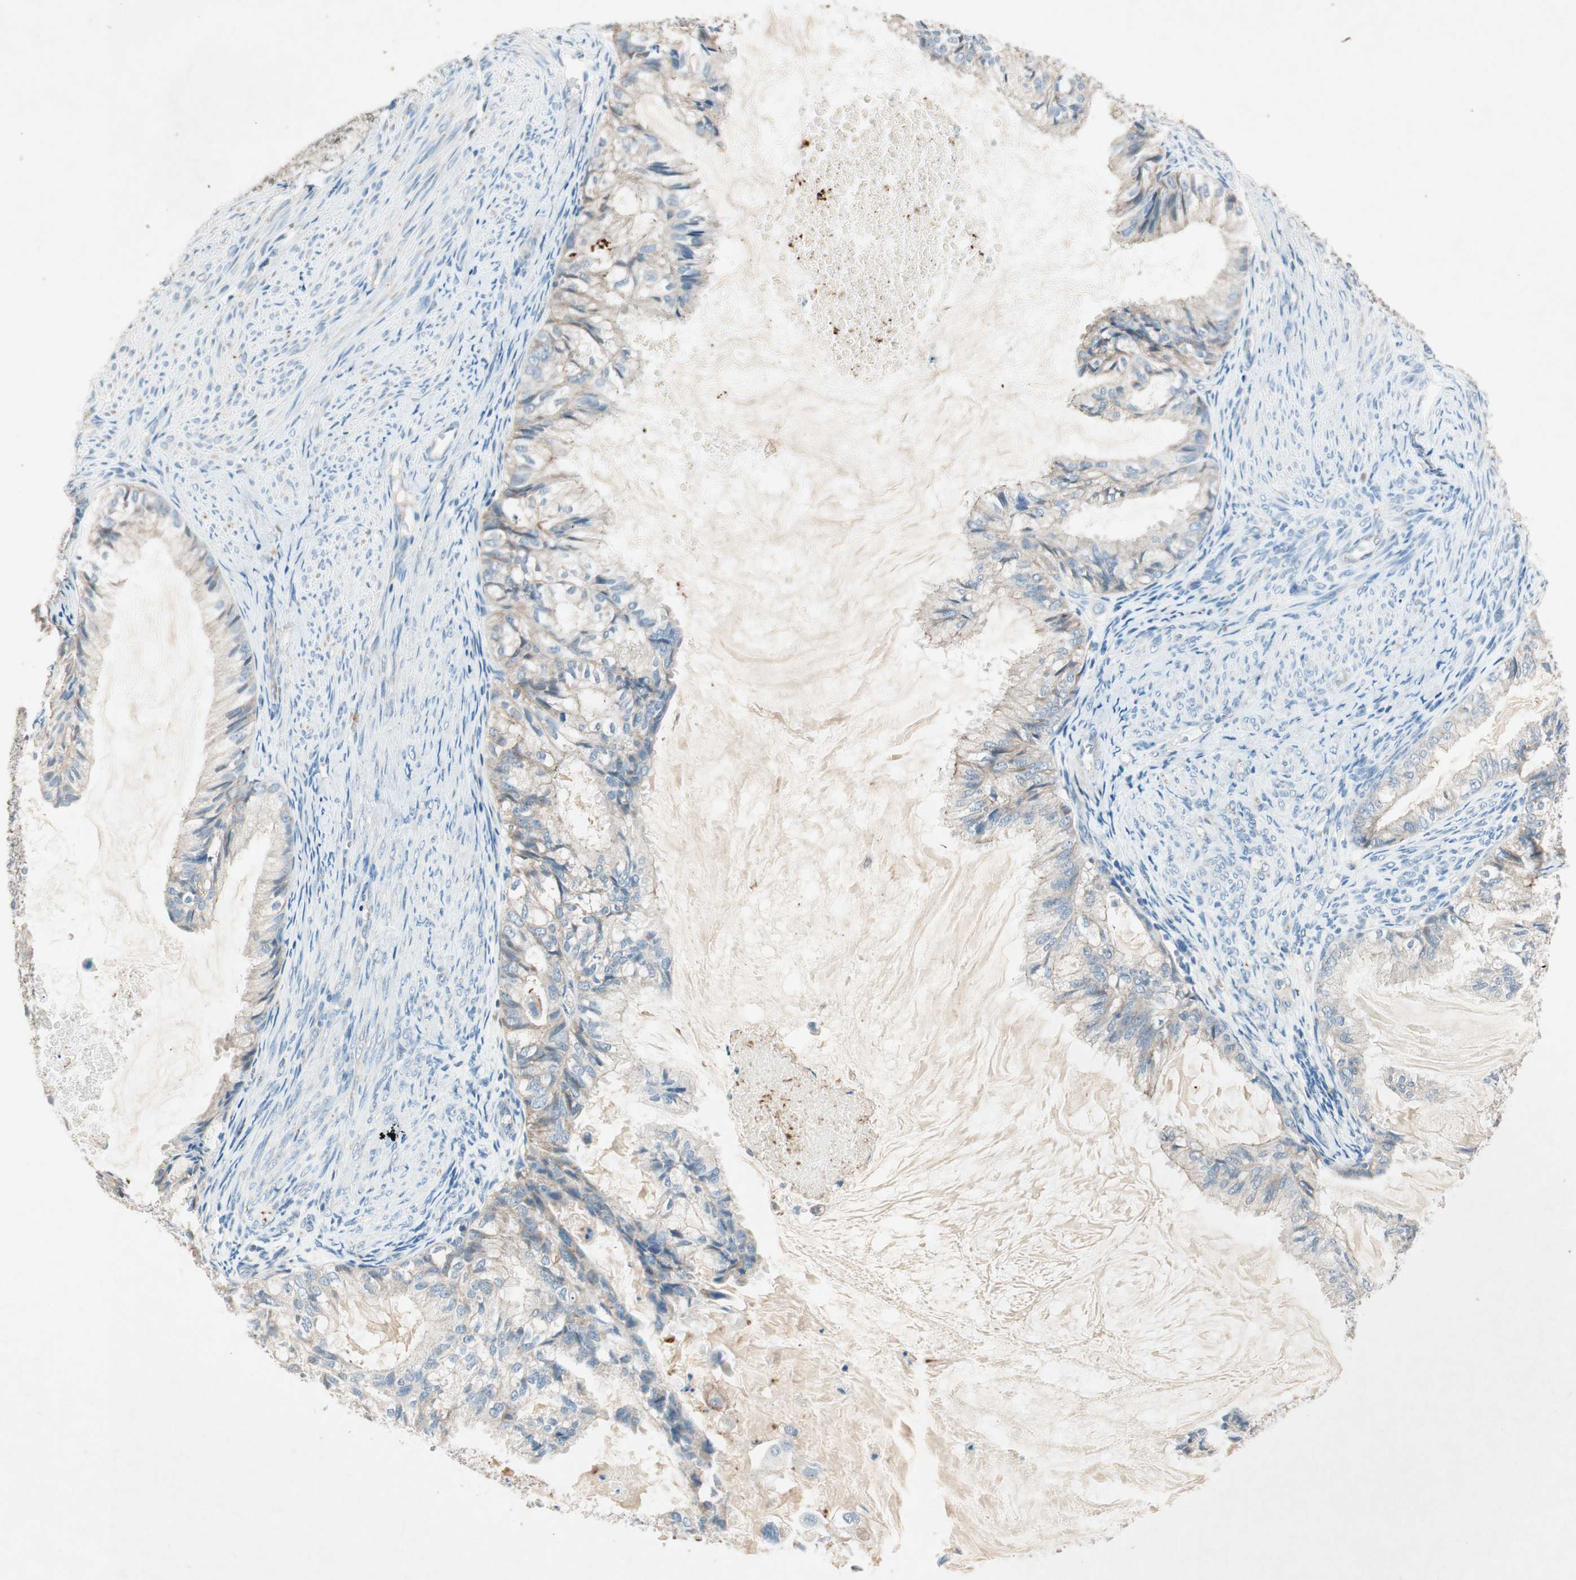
{"staining": {"intensity": "weak", "quantity": "25%-75%", "location": "cytoplasmic/membranous"}, "tissue": "cervical cancer", "cell_type": "Tumor cells", "image_type": "cancer", "snomed": [{"axis": "morphology", "description": "Normal tissue, NOS"}, {"axis": "morphology", "description": "Adenocarcinoma, NOS"}, {"axis": "topography", "description": "Cervix"}, {"axis": "topography", "description": "Endometrium"}], "caption": "Protein staining of cervical adenocarcinoma tissue exhibits weak cytoplasmic/membranous expression in about 25%-75% of tumor cells. (Brightfield microscopy of DAB IHC at high magnification).", "gene": "NKAIN1", "patient": {"sex": "female", "age": 86}}